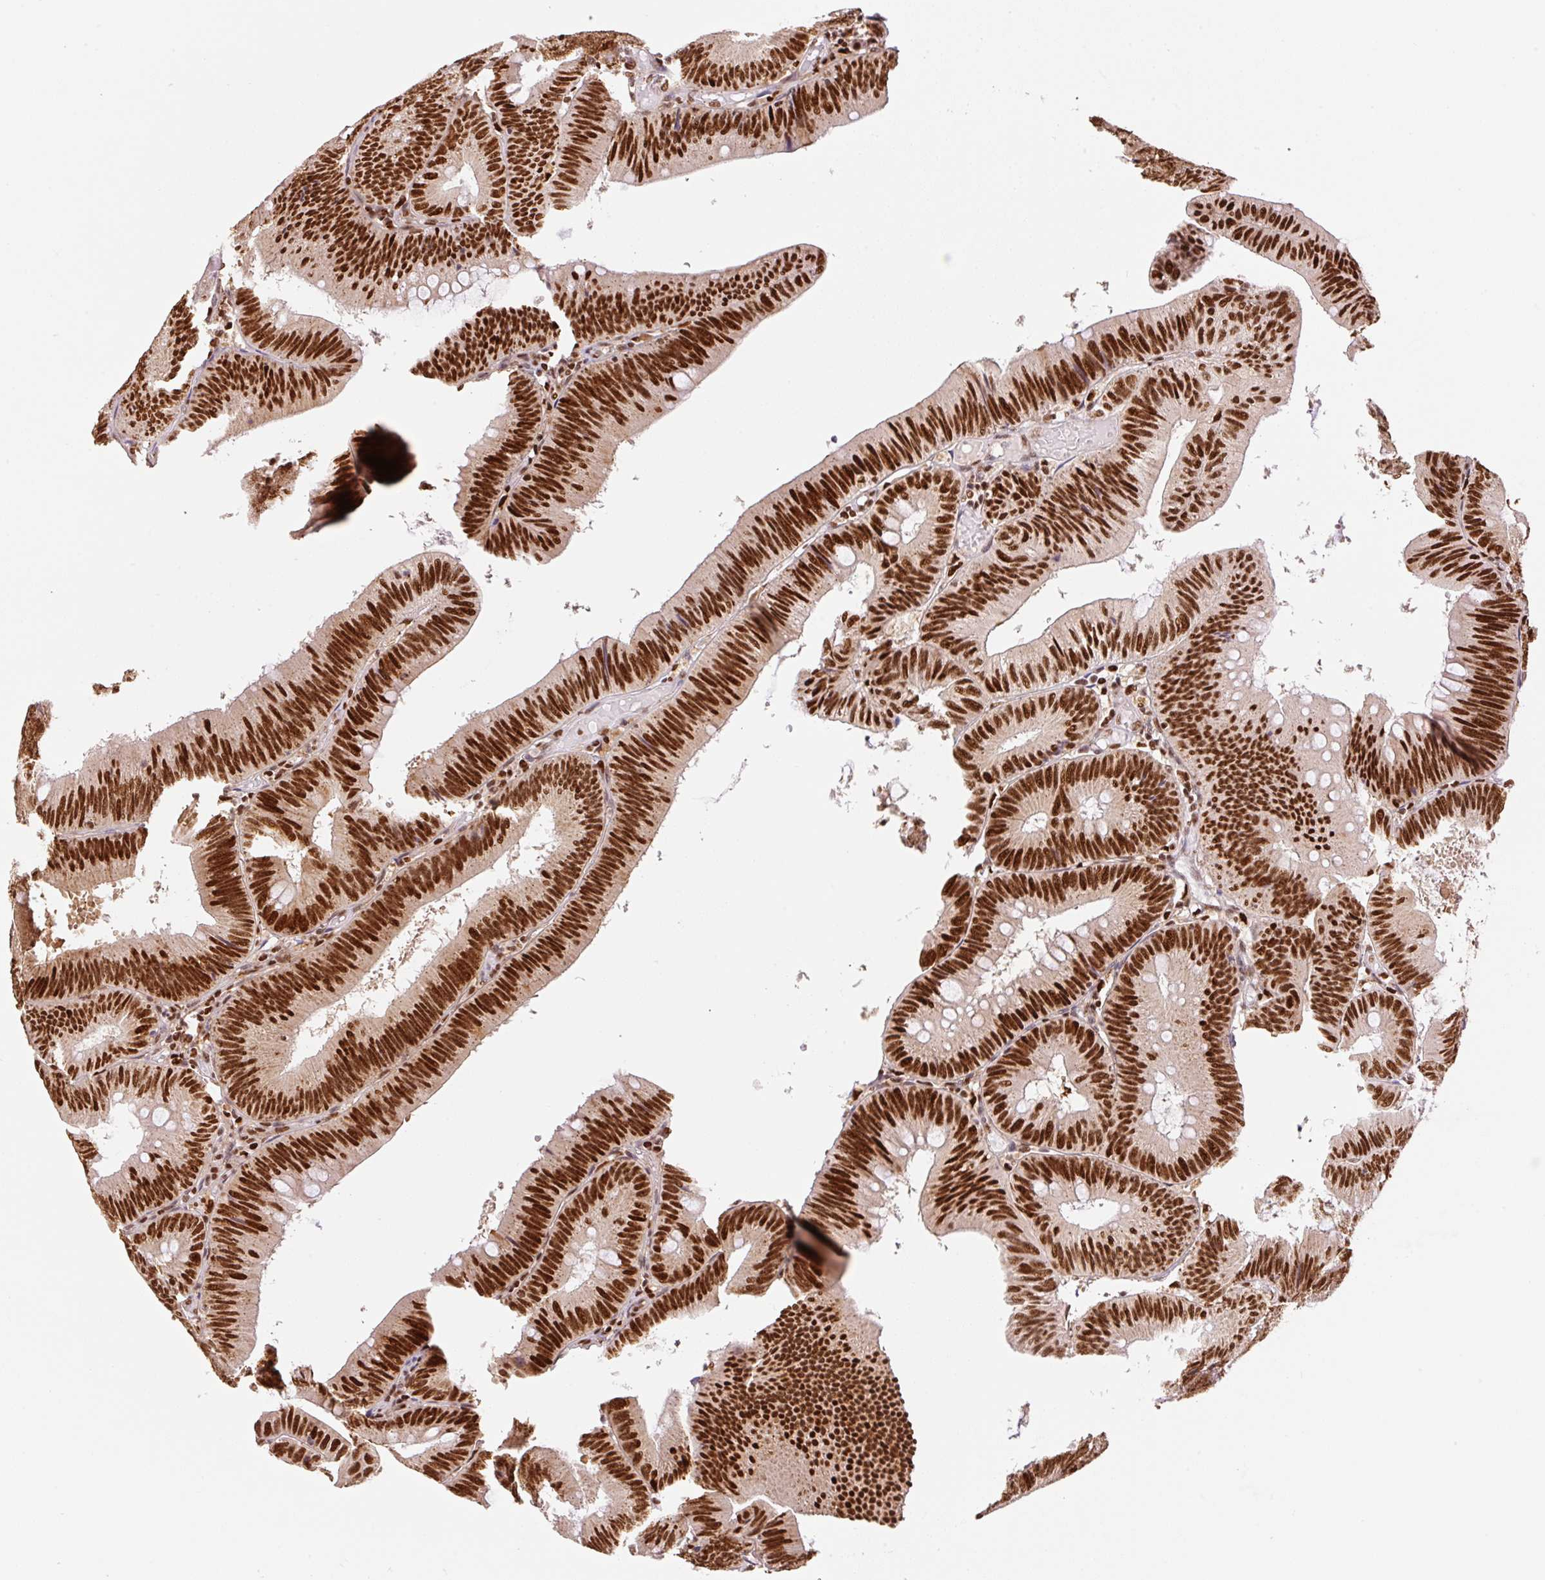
{"staining": {"intensity": "strong", "quantity": ">75%", "location": "nuclear"}, "tissue": "colorectal cancer", "cell_type": "Tumor cells", "image_type": "cancer", "snomed": [{"axis": "morphology", "description": "Adenocarcinoma, NOS"}, {"axis": "topography", "description": "Colon"}], "caption": "This histopathology image exhibits IHC staining of human colorectal cancer (adenocarcinoma), with high strong nuclear expression in approximately >75% of tumor cells.", "gene": "GPR139", "patient": {"sex": "male", "age": 84}}